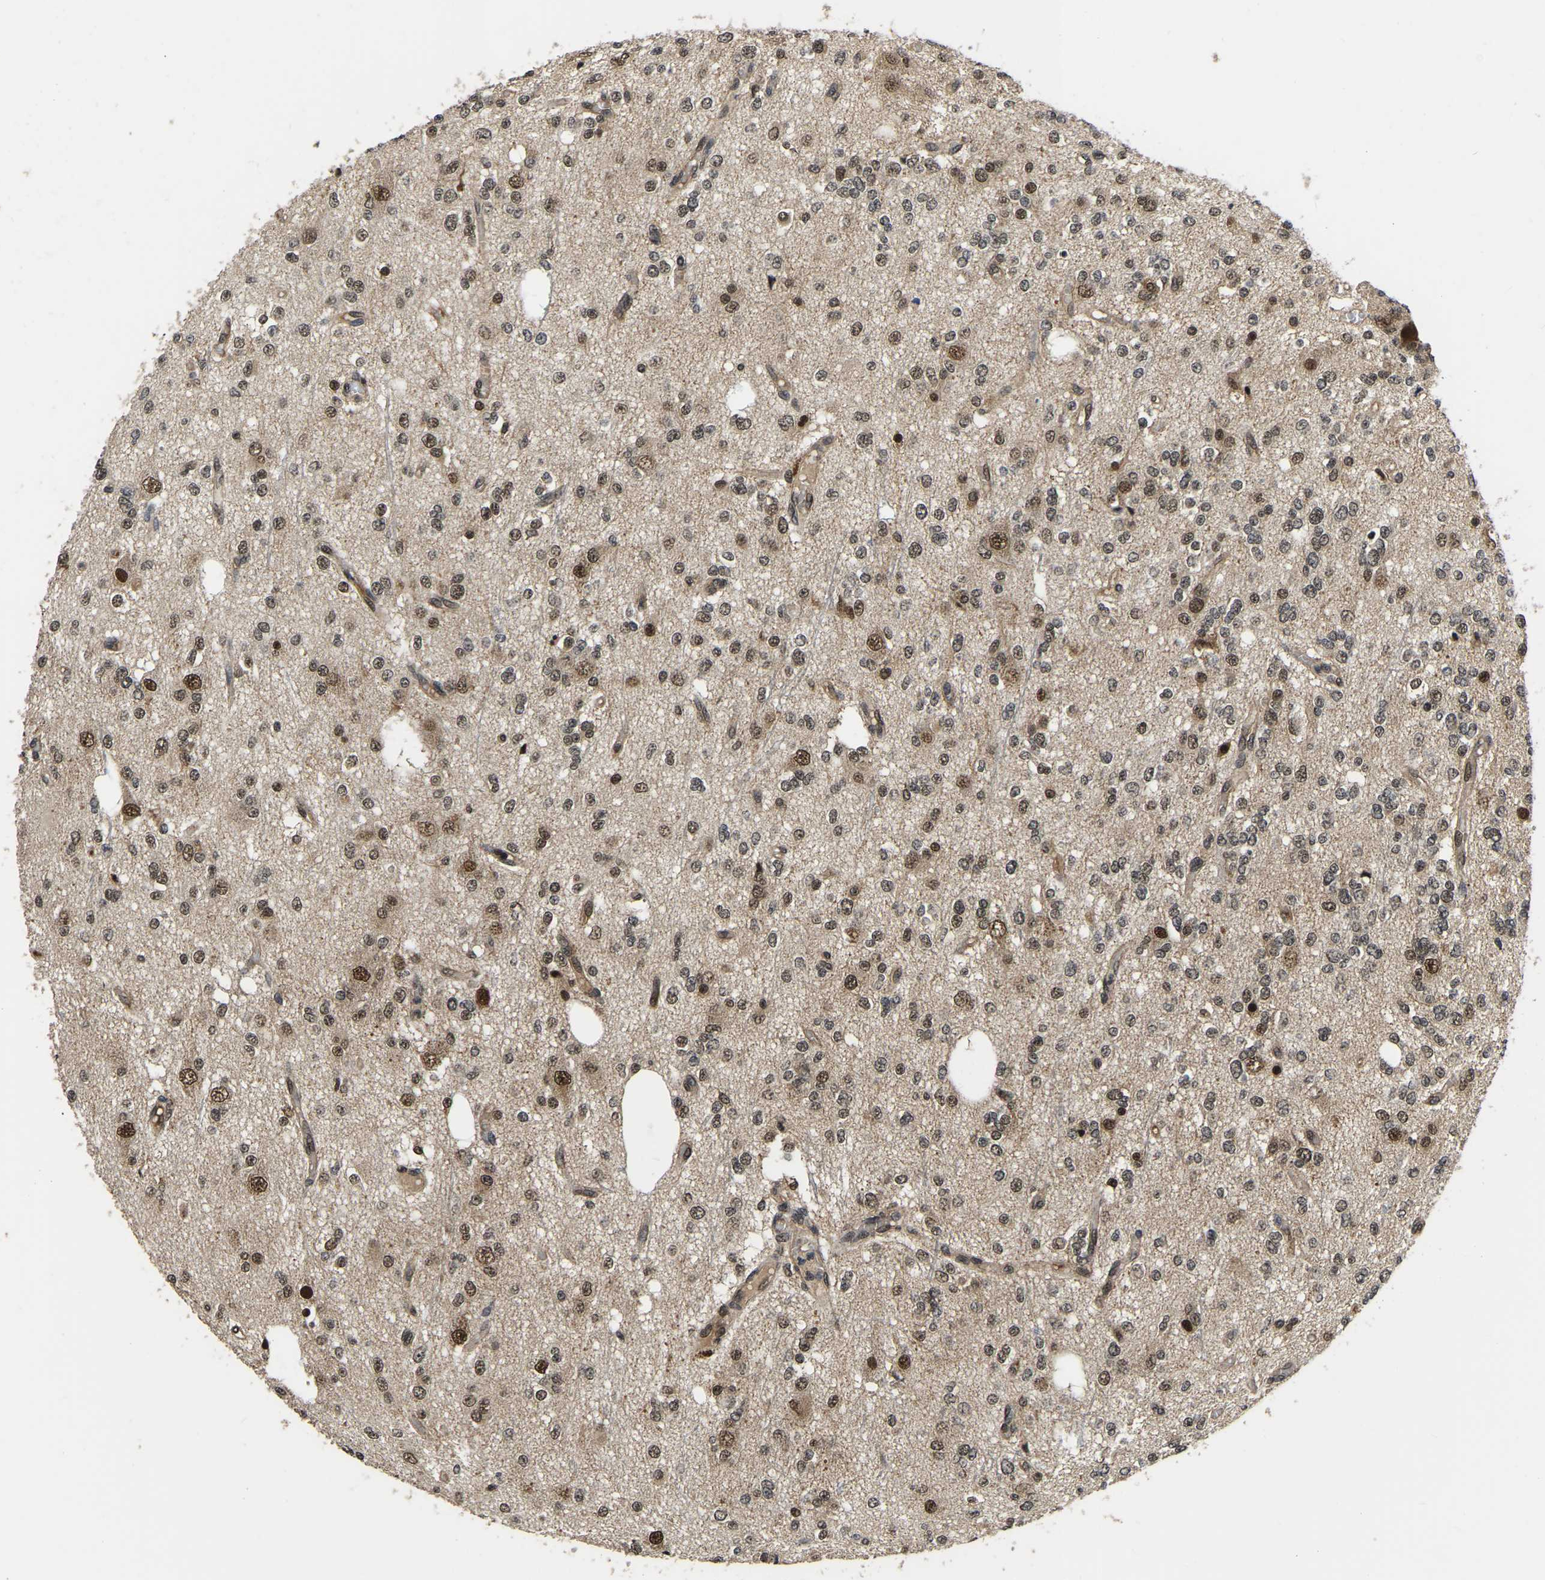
{"staining": {"intensity": "moderate", "quantity": "25%-75%", "location": "nuclear"}, "tissue": "glioma", "cell_type": "Tumor cells", "image_type": "cancer", "snomed": [{"axis": "morphology", "description": "Glioma, malignant, Low grade"}, {"axis": "topography", "description": "Brain"}], "caption": "Protein expression analysis of glioma exhibits moderate nuclear staining in about 25%-75% of tumor cells.", "gene": "CIAO1", "patient": {"sex": "male", "age": 38}}